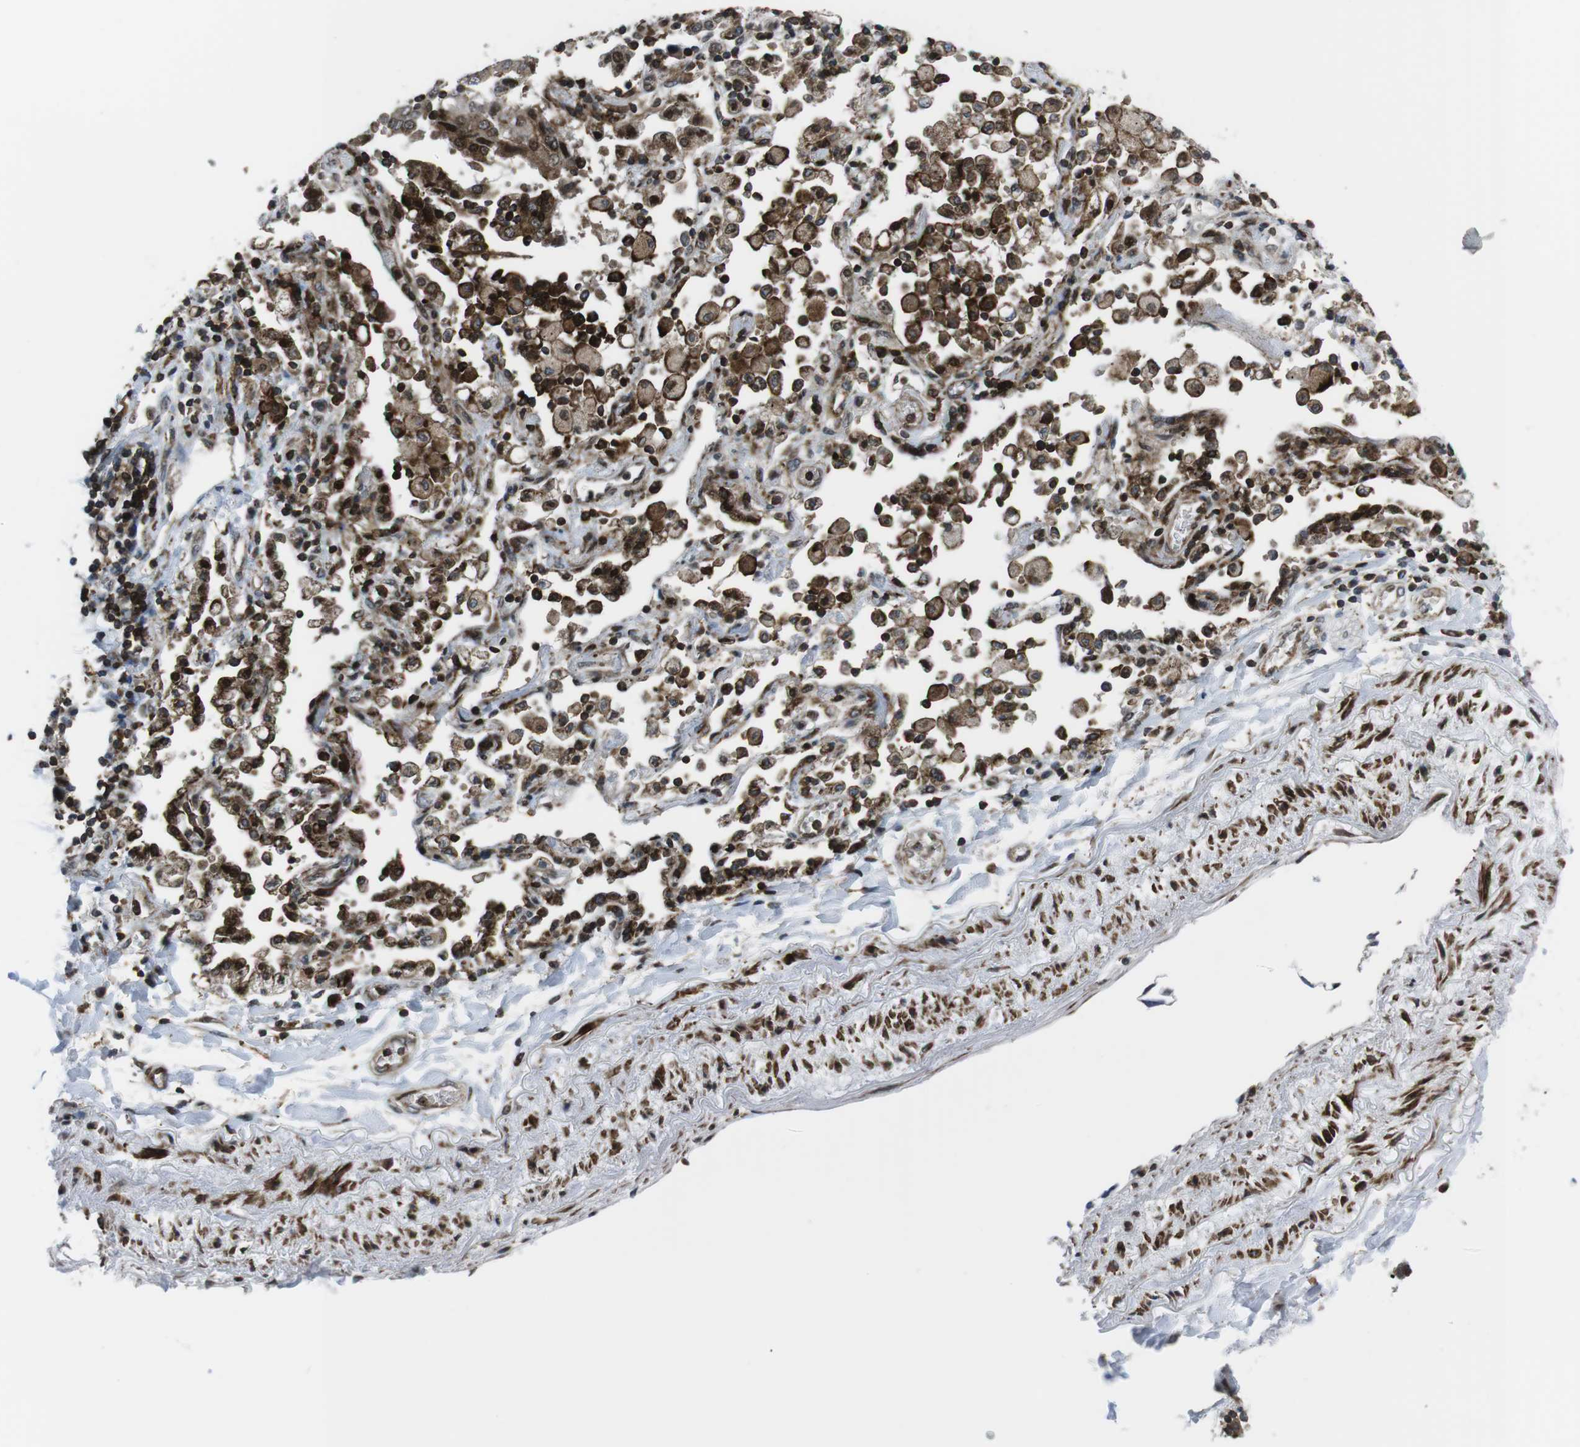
{"staining": {"intensity": "strong", "quantity": "25%-75%", "location": "cytoplasmic/membranous,nuclear"}, "tissue": "lung cancer", "cell_type": "Tumor cells", "image_type": "cancer", "snomed": [{"axis": "morphology", "description": "Adenocarcinoma, NOS"}, {"axis": "topography", "description": "Lung"}], "caption": "The immunohistochemical stain shows strong cytoplasmic/membranous and nuclear expression in tumor cells of lung cancer (adenocarcinoma) tissue. (DAB (3,3'-diaminobenzidine) IHC, brown staining for protein, blue staining for nuclei).", "gene": "CUL7", "patient": {"sex": "female", "age": 65}}